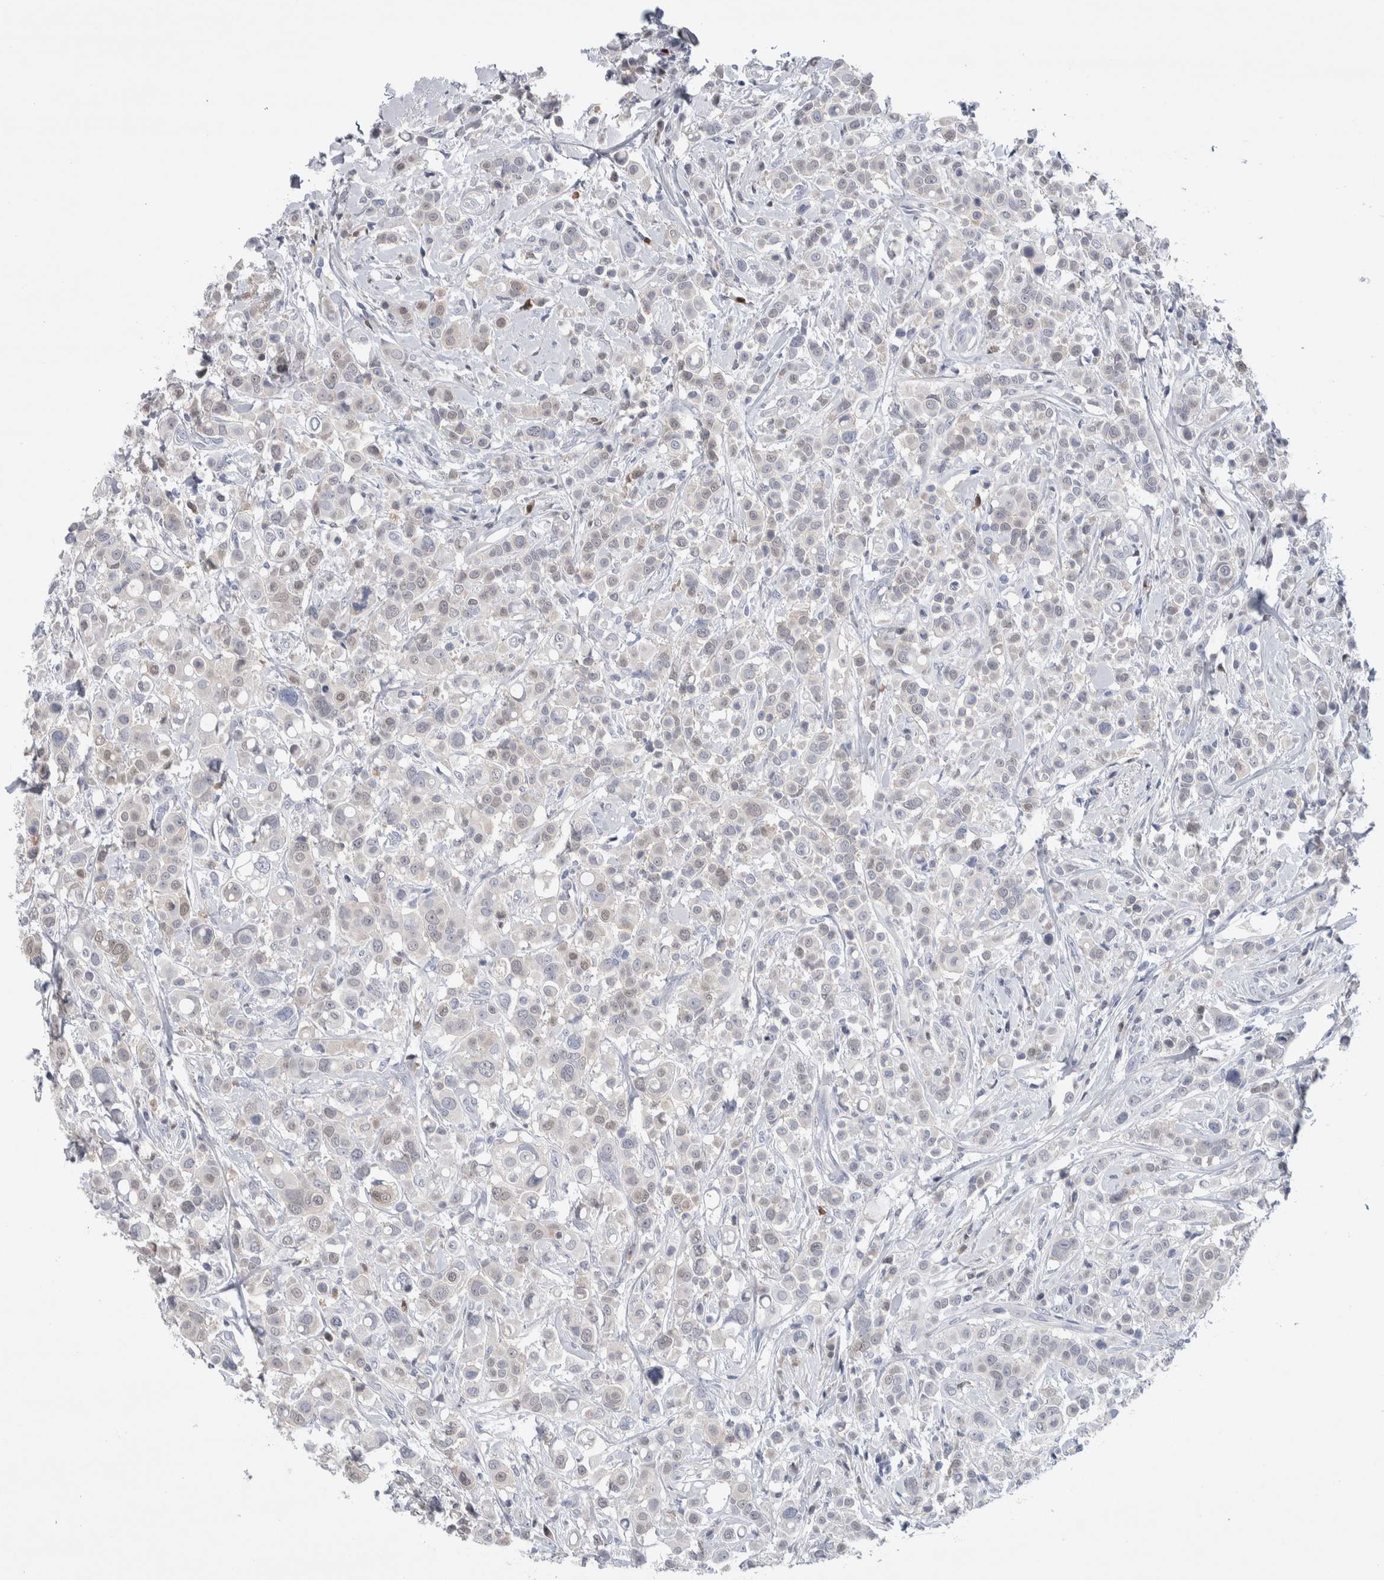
{"staining": {"intensity": "negative", "quantity": "none", "location": "none"}, "tissue": "breast cancer", "cell_type": "Tumor cells", "image_type": "cancer", "snomed": [{"axis": "morphology", "description": "Duct carcinoma"}, {"axis": "topography", "description": "Breast"}], "caption": "The histopathology image displays no significant expression in tumor cells of breast cancer (intraductal carcinoma).", "gene": "LURAP1L", "patient": {"sex": "female", "age": 27}}